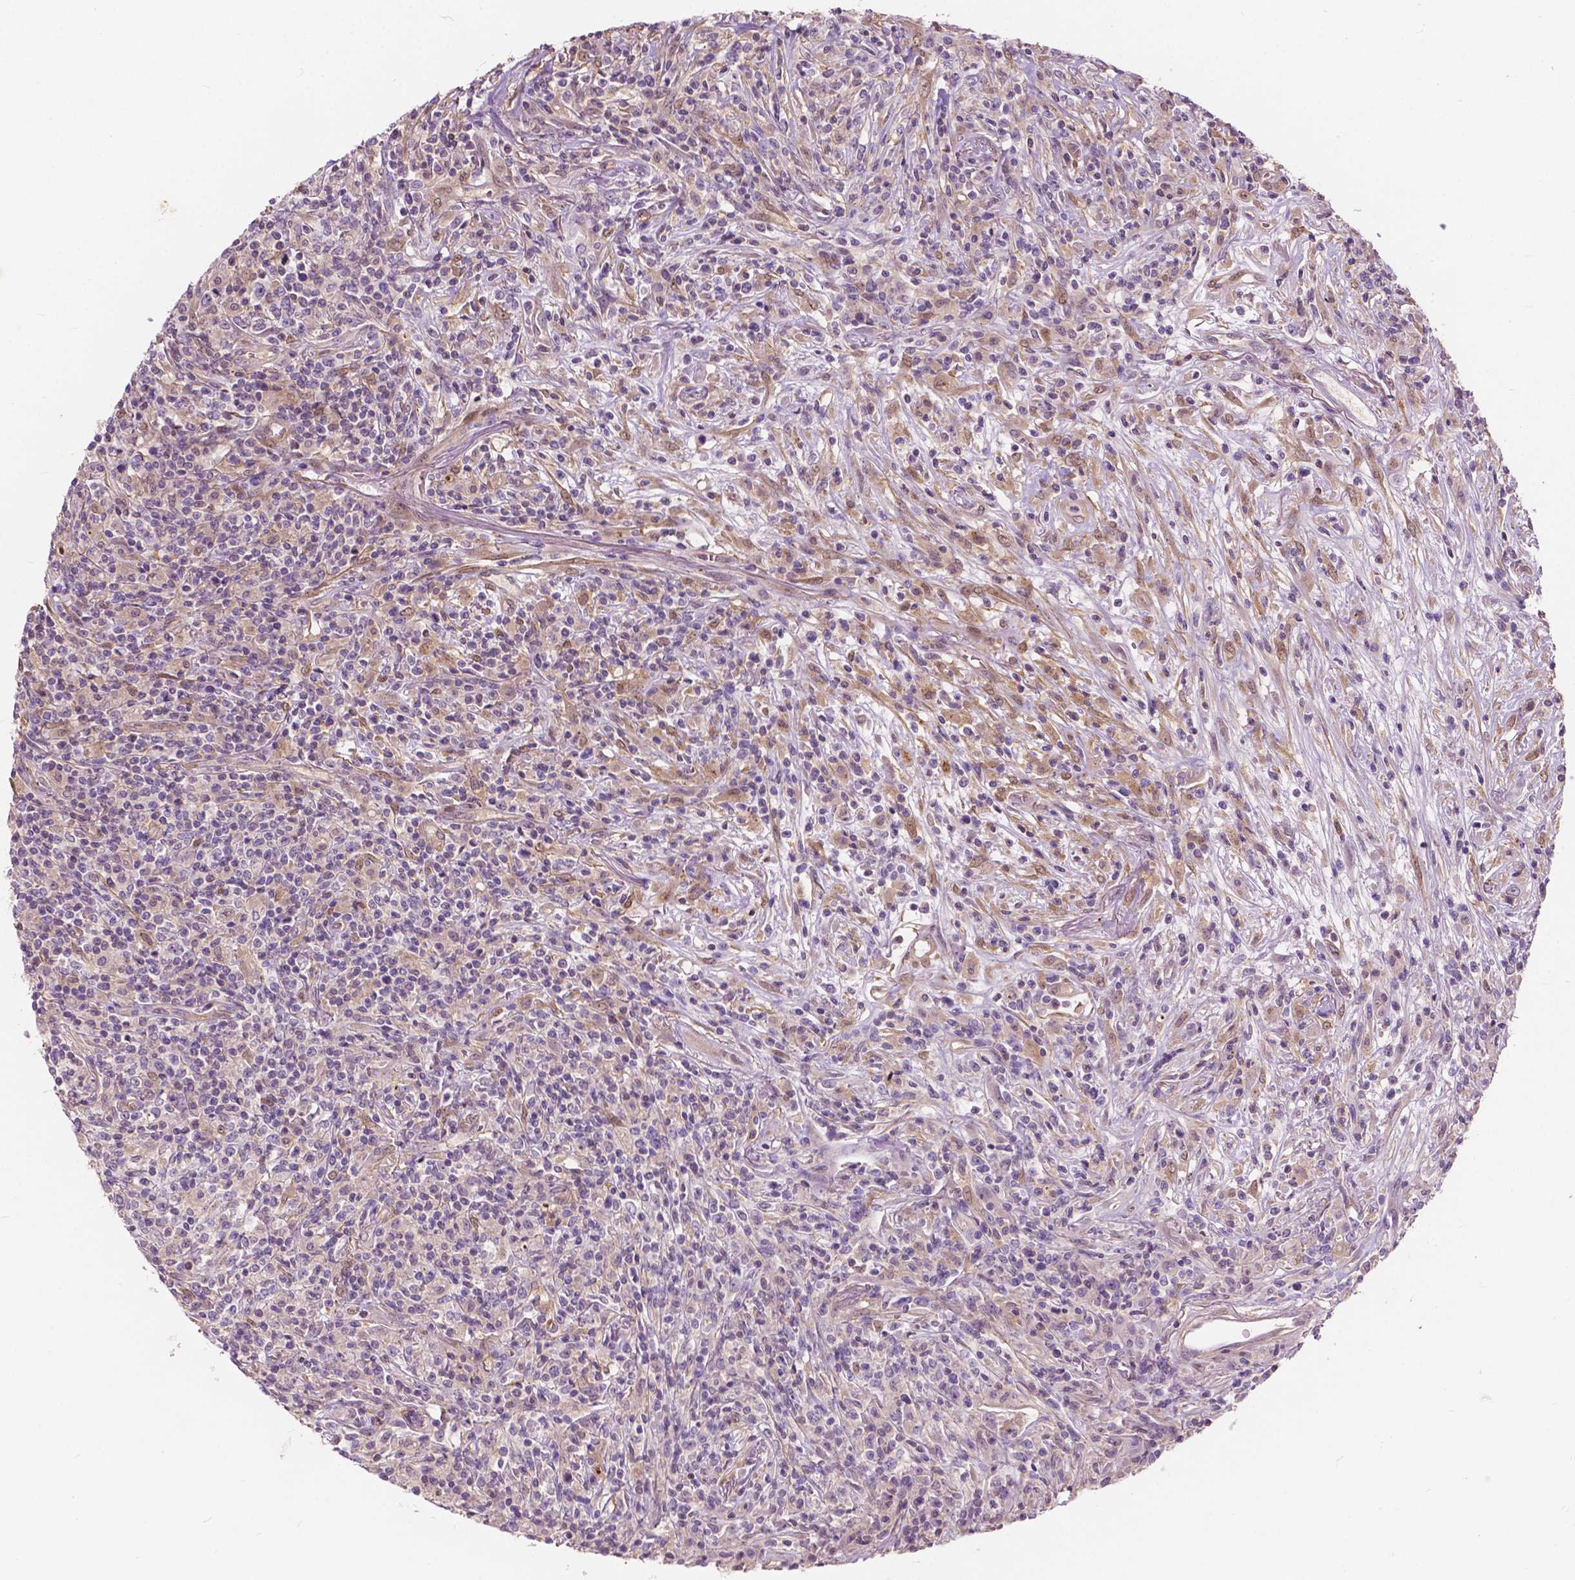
{"staining": {"intensity": "negative", "quantity": "none", "location": "none"}, "tissue": "lymphoma", "cell_type": "Tumor cells", "image_type": "cancer", "snomed": [{"axis": "morphology", "description": "Malignant lymphoma, non-Hodgkin's type, High grade"}, {"axis": "topography", "description": "Lung"}], "caption": "Immunohistochemistry (IHC) photomicrograph of high-grade malignant lymphoma, non-Hodgkin's type stained for a protein (brown), which demonstrates no staining in tumor cells. The staining was performed using DAB (3,3'-diaminobenzidine) to visualize the protein expression in brown, while the nuclei were stained in blue with hematoxylin (Magnification: 20x).", "gene": "GPR37", "patient": {"sex": "male", "age": 79}}